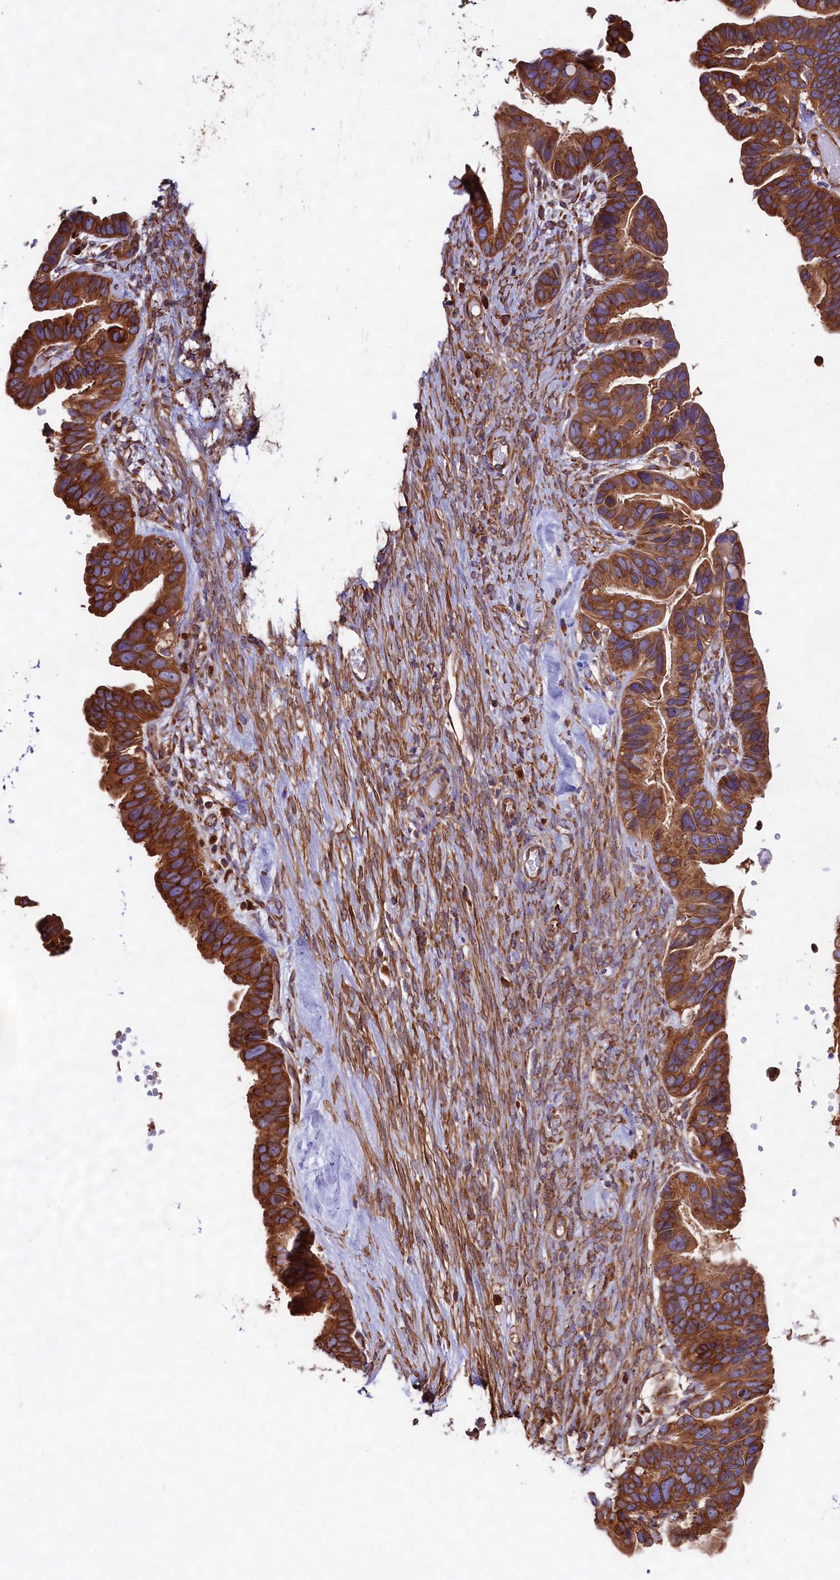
{"staining": {"intensity": "strong", "quantity": ">75%", "location": "cytoplasmic/membranous"}, "tissue": "ovarian cancer", "cell_type": "Tumor cells", "image_type": "cancer", "snomed": [{"axis": "morphology", "description": "Cystadenocarcinoma, serous, NOS"}, {"axis": "topography", "description": "Ovary"}], "caption": "About >75% of tumor cells in human ovarian cancer show strong cytoplasmic/membranous protein positivity as visualized by brown immunohistochemical staining.", "gene": "GYS1", "patient": {"sex": "female", "age": 56}}